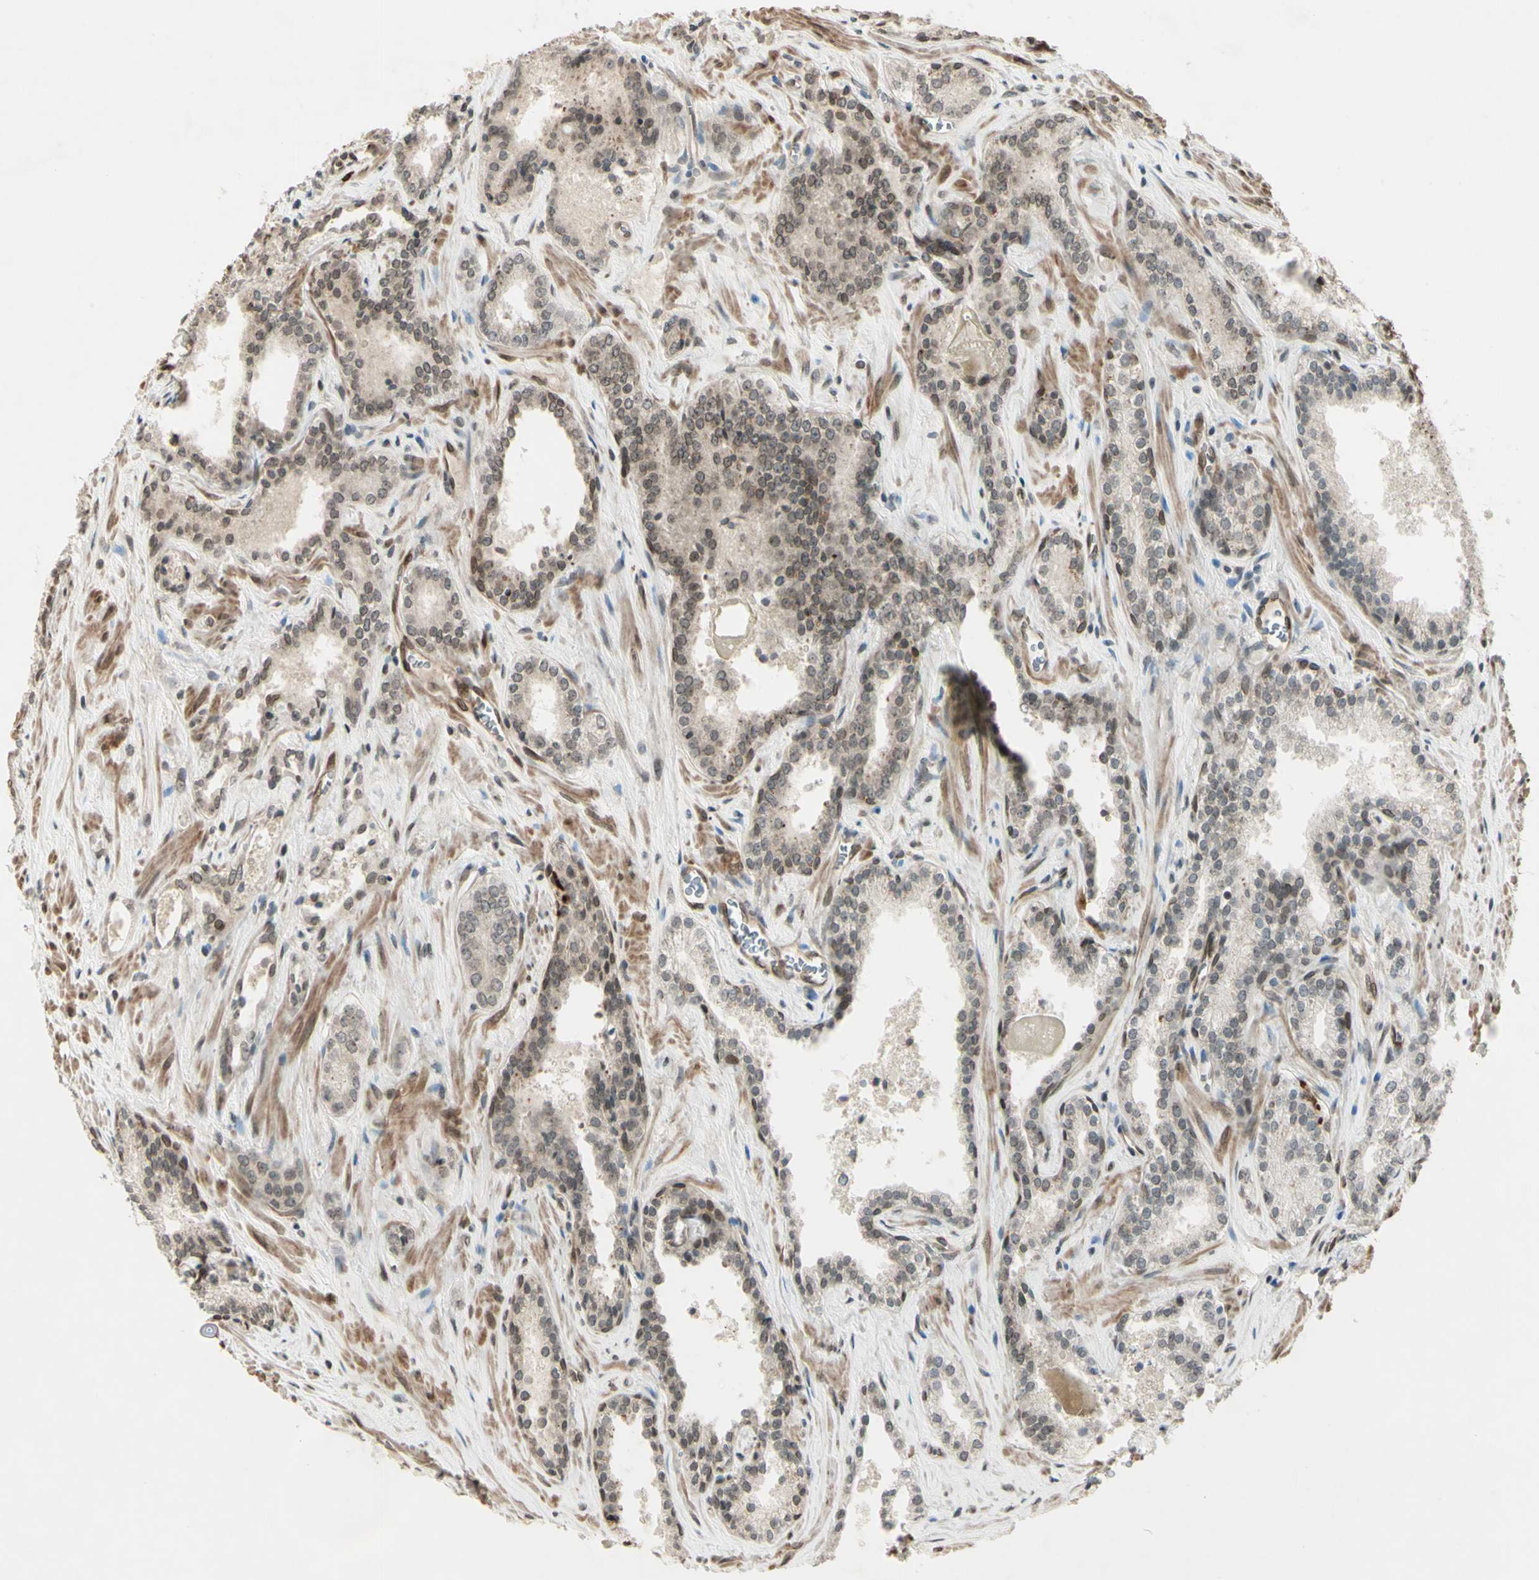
{"staining": {"intensity": "weak", "quantity": "<25%", "location": "cytoplasmic/membranous,nuclear"}, "tissue": "prostate cancer", "cell_type": "Tumor cells", "image_type": "cancer", "snomed": [{"axis": "morphology", "description": "Adenocarcinoma, Low grade"}, {"axis": "topography", "description": "Prostate"}], "caption": "Tumor cells are negative for brown protein staining in prostate cancer (low-grade adenocarcinoma).", "gene": "MLF2", "patient": {"sex": "male", "age": 60}}